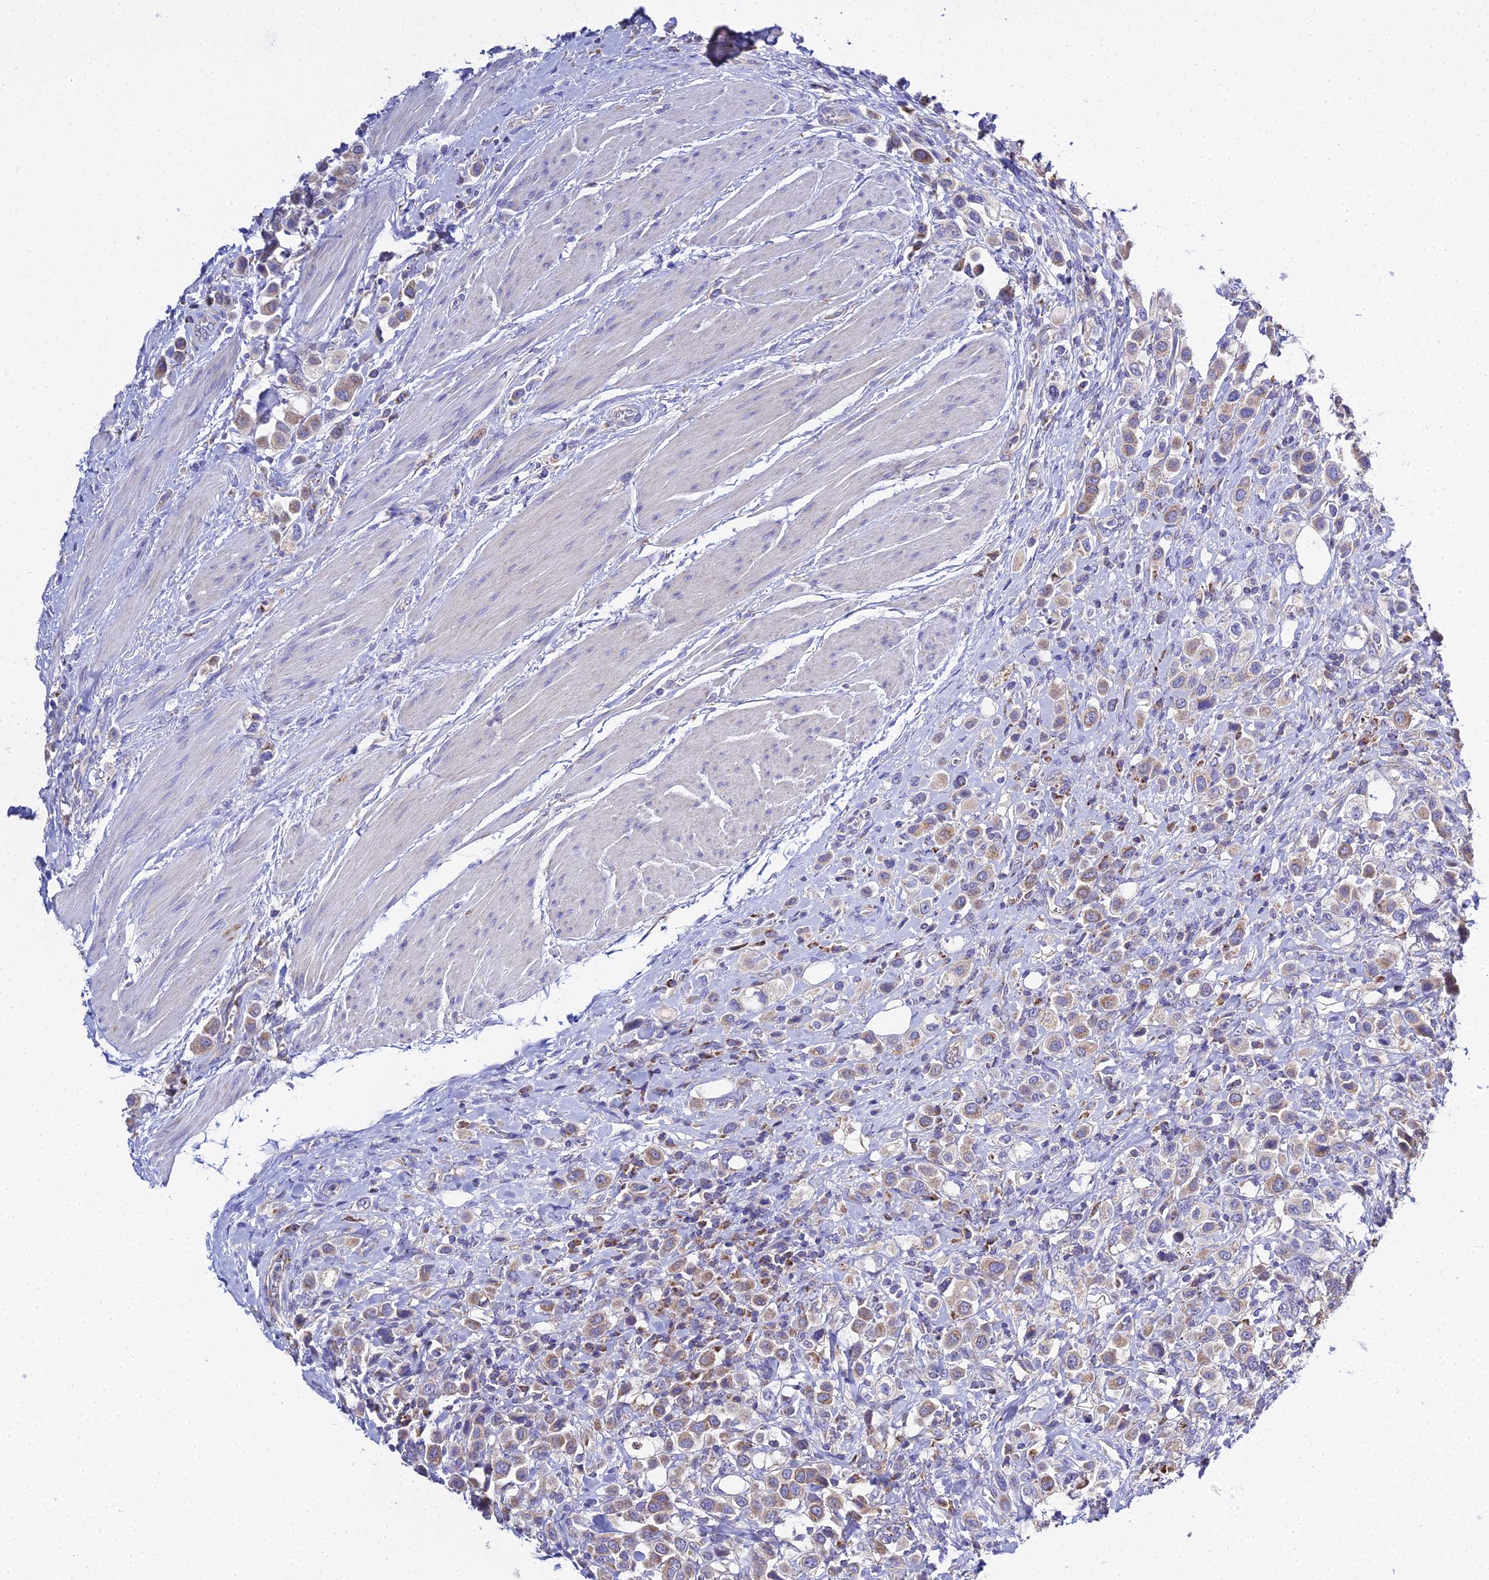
{"staining": {"intensity": "weak", "quantity": ">75%", "location": "cytoplasmic/membranous"}, "tissue": "urothelial cancer", "cell_type": "Tumor cells", "image_type": "cancer", "snomed": [{"axis": "morphology", "description": "Urothelial carcinoma, High grade"}, {"axis": "topography", "description": "Urinary bladder"}], "caption": "DAB (3,3'-diaminobenzidine) immunohistochemical staining of urothelial carcinoma (high-grade) demonstrates weak cytoplasmic/membranous protein positivity in about >75% of tumor cells.", "gene": "TYW5", "patient": {"sex": "male", "age": 50}}